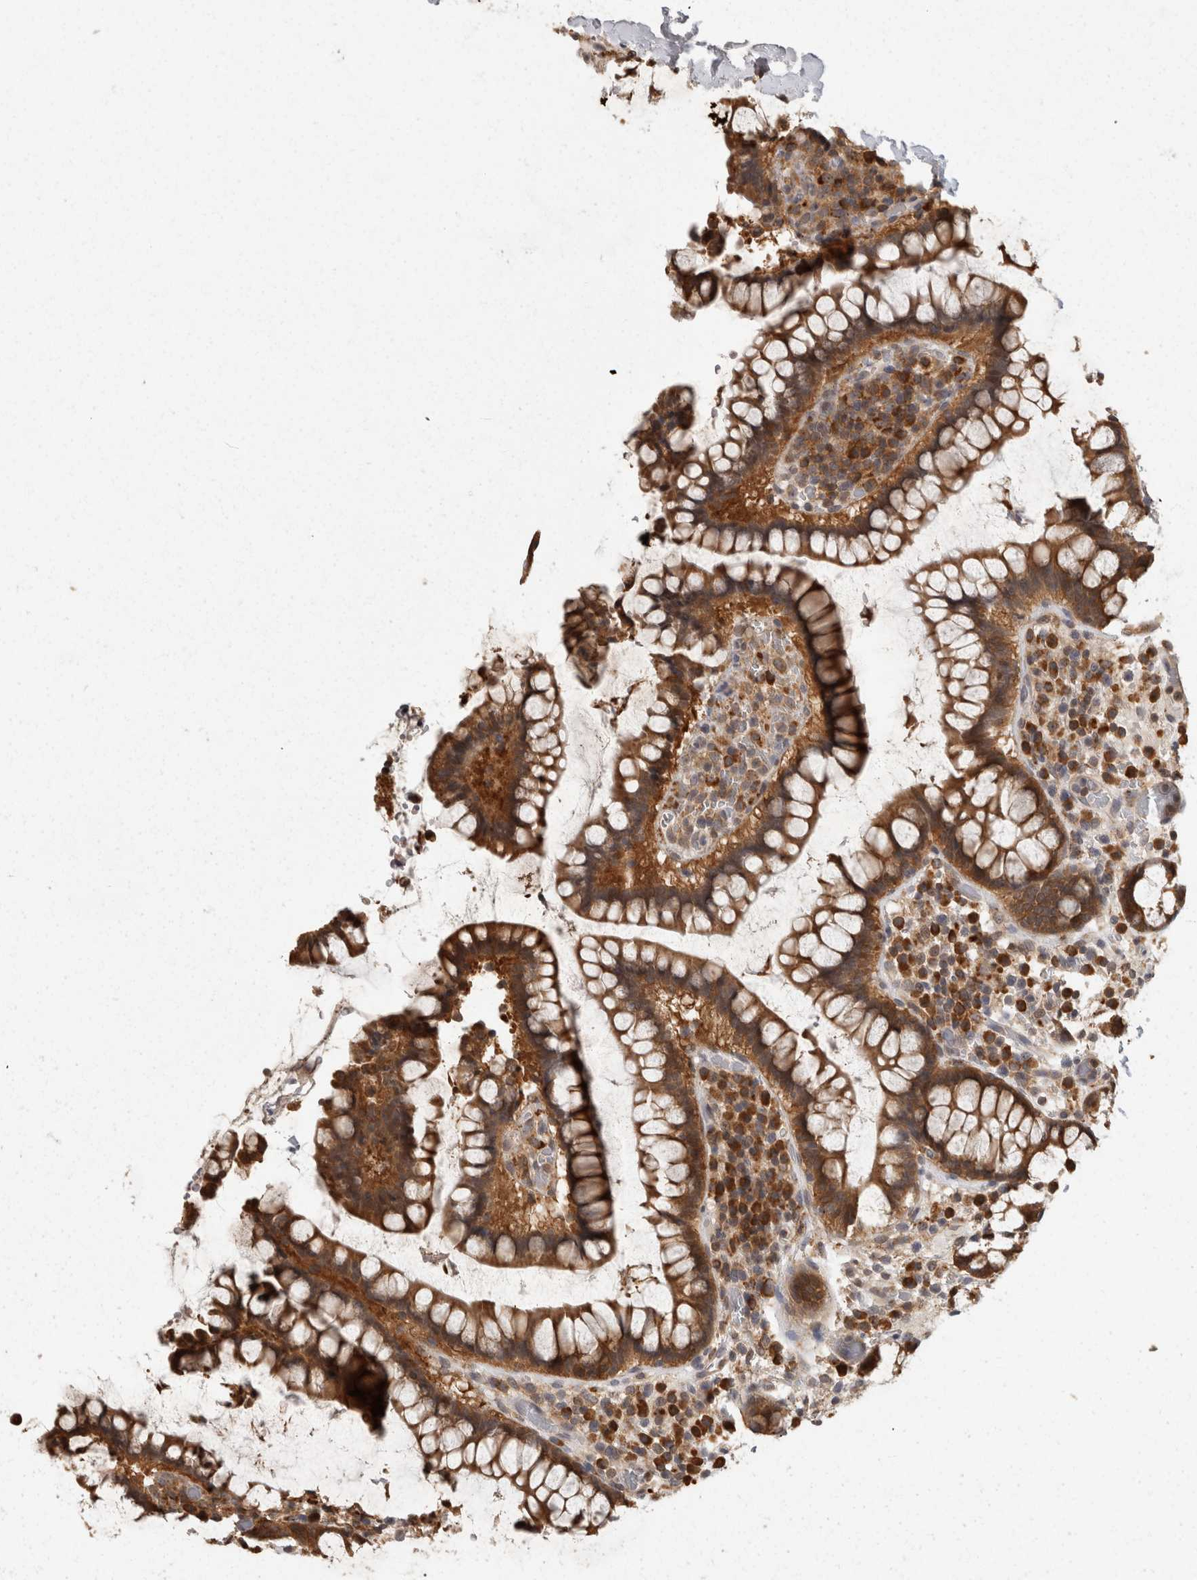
{"staining": {"intensity": "weak", "quantity": ">75%", "location": "cytoplasmic/membranous"}, "tissue": "colon", "cell_type": "Endothelial cells", "image_type": "normal", "snomed": [{"axis": "morphology", "description": "Normal tissue, NOS"}, {"axis": "topography", "description": "Colon"}], "caption": "DAB (3,3'-diaminobenzidine) immunohistochemical staining of unremarkable colon demonstrates weak cytoplasmic/membranous protein expression in about >75% of endothelial cells.", "gene": "ACAT2", "patient": {"sex": "female", "age": 79}}